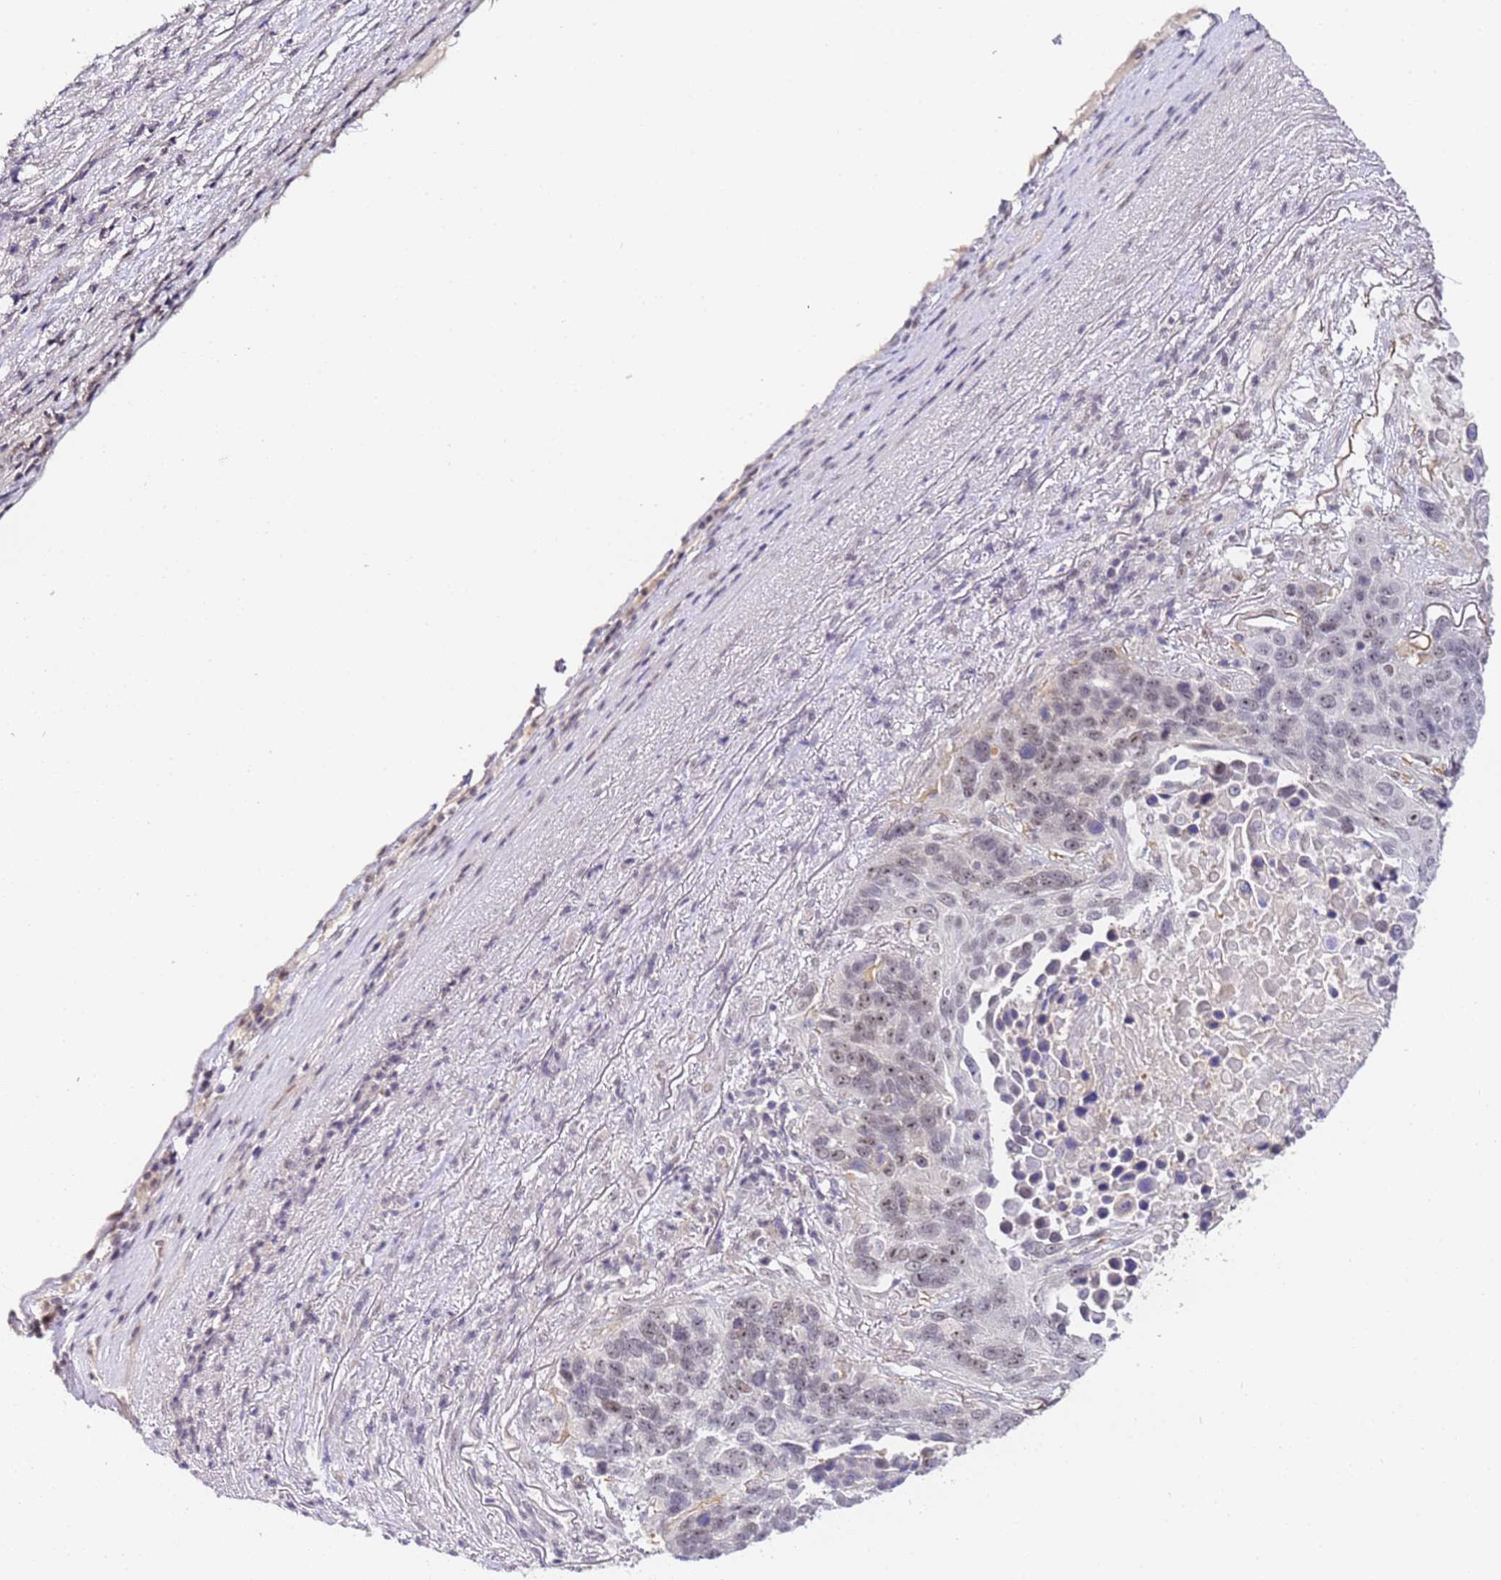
{"staining": {"intensity": "weak", "quantity": "<25%", "location": "nuclear"}, "tissue": "lung cancer", "cell_type": "Tumor cells", "image_type": "cancer", "snomed": [{"axis": "morphology", "description": "Normal tissue, NOS"}, {"axis": "morphology", "description": "Squamous cell carcinoma, NOS"}, {"axis": "topography", "description": "Lymph node"}, {"axis": "topography", "description": "Lung"}], "caption": "The image displays no staining of tumor cells in squamous cell carcinoma (lung).", "gene": "LSM3", "patient": {"sex": "male", "age": 66}}